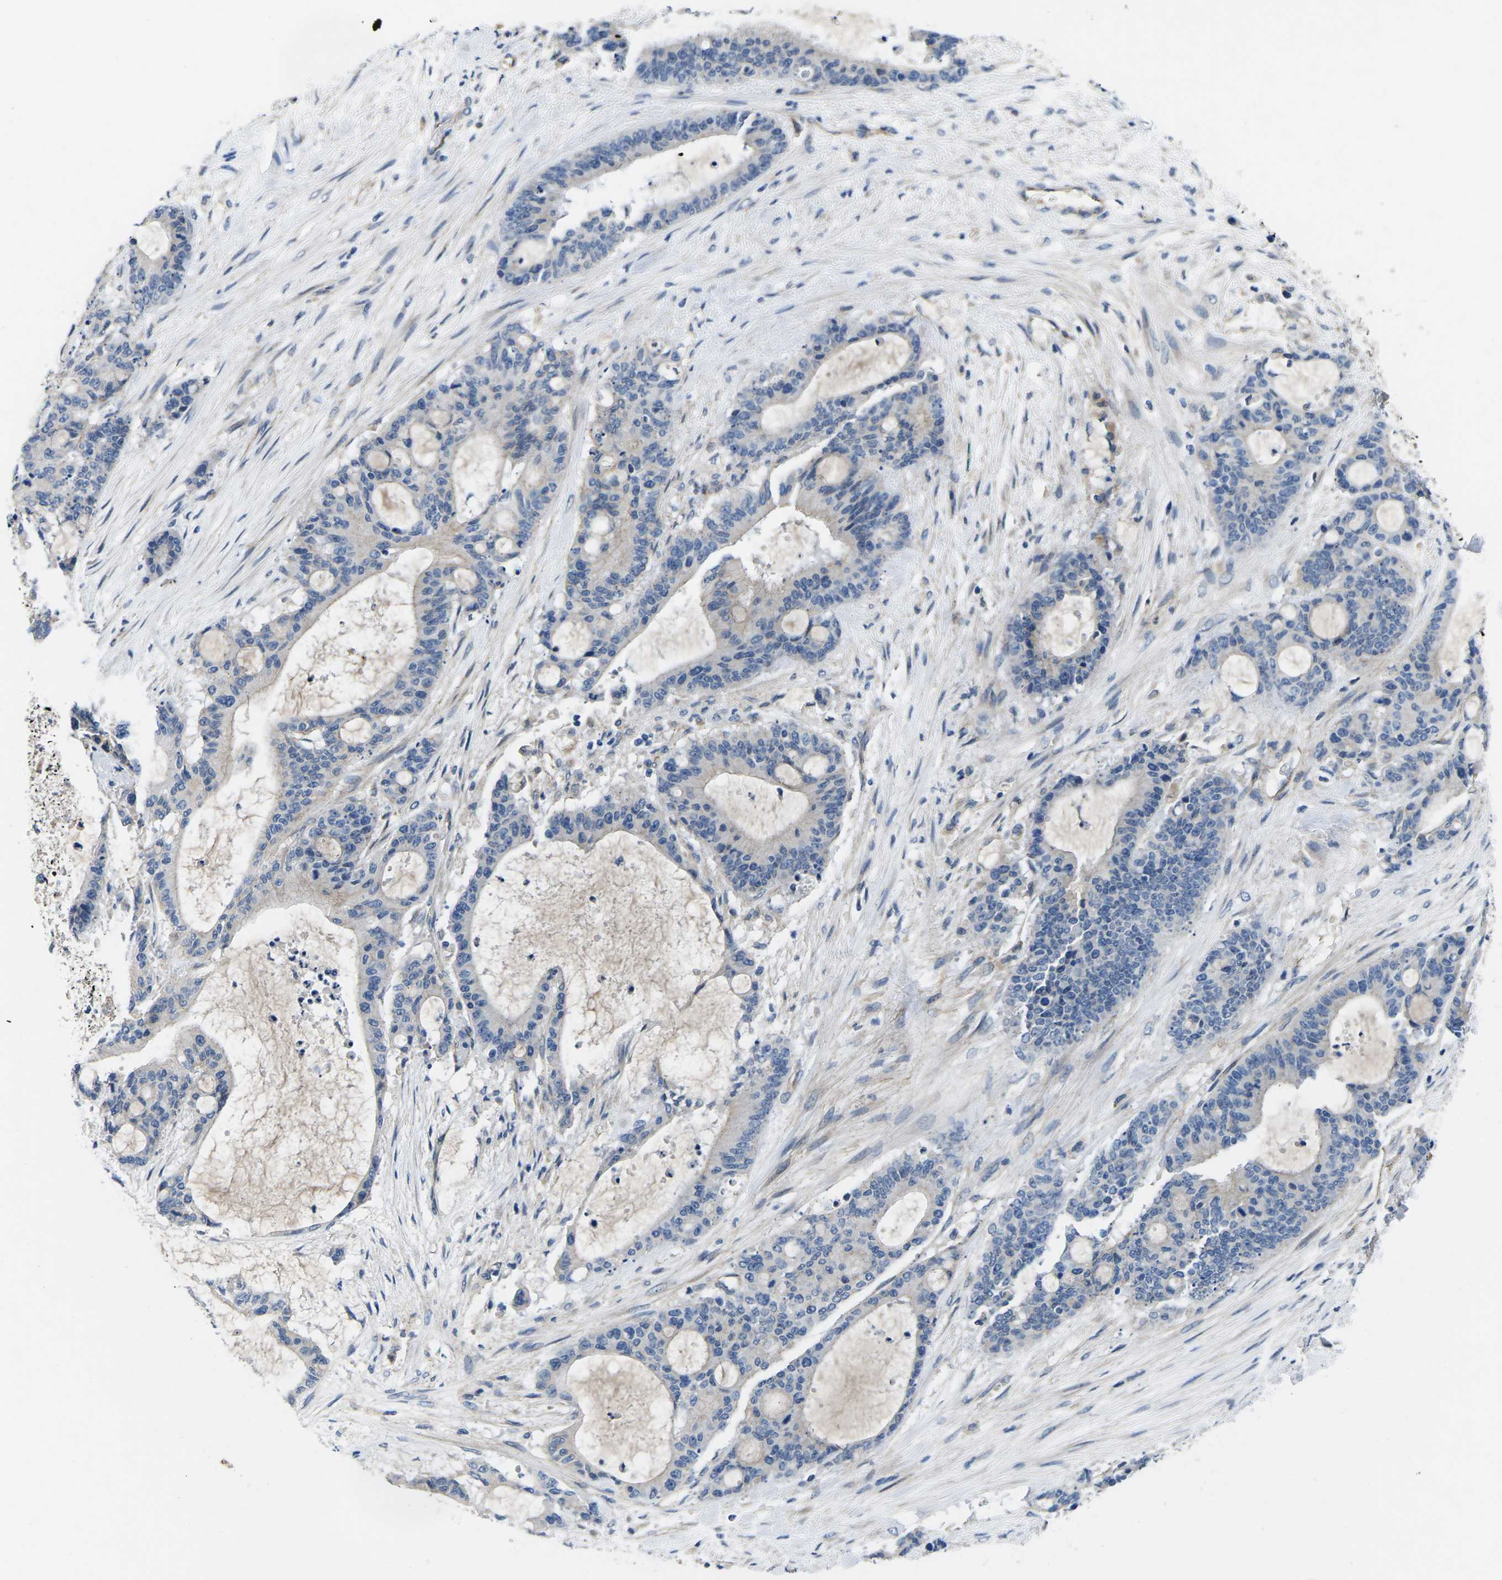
{"staining": {"intensity": "weak", "quantity": "<25%", "location": "cytoplasmic/membranous"}, "tissue": "liver cancer", "cell_type": "Tumor cells", "image_type": "cancer", "snomed": [{"axis": "morphology", "description": "Cholangiocarcinoma"}, {"axis": "topography", "description": "Liver"}], "caption": "Immunohistochemical staining of human liver cancer shows no significant positivity in tumor cells.", "gene": "CTNND1", "patient": {"sex": "female", "age": 73}}